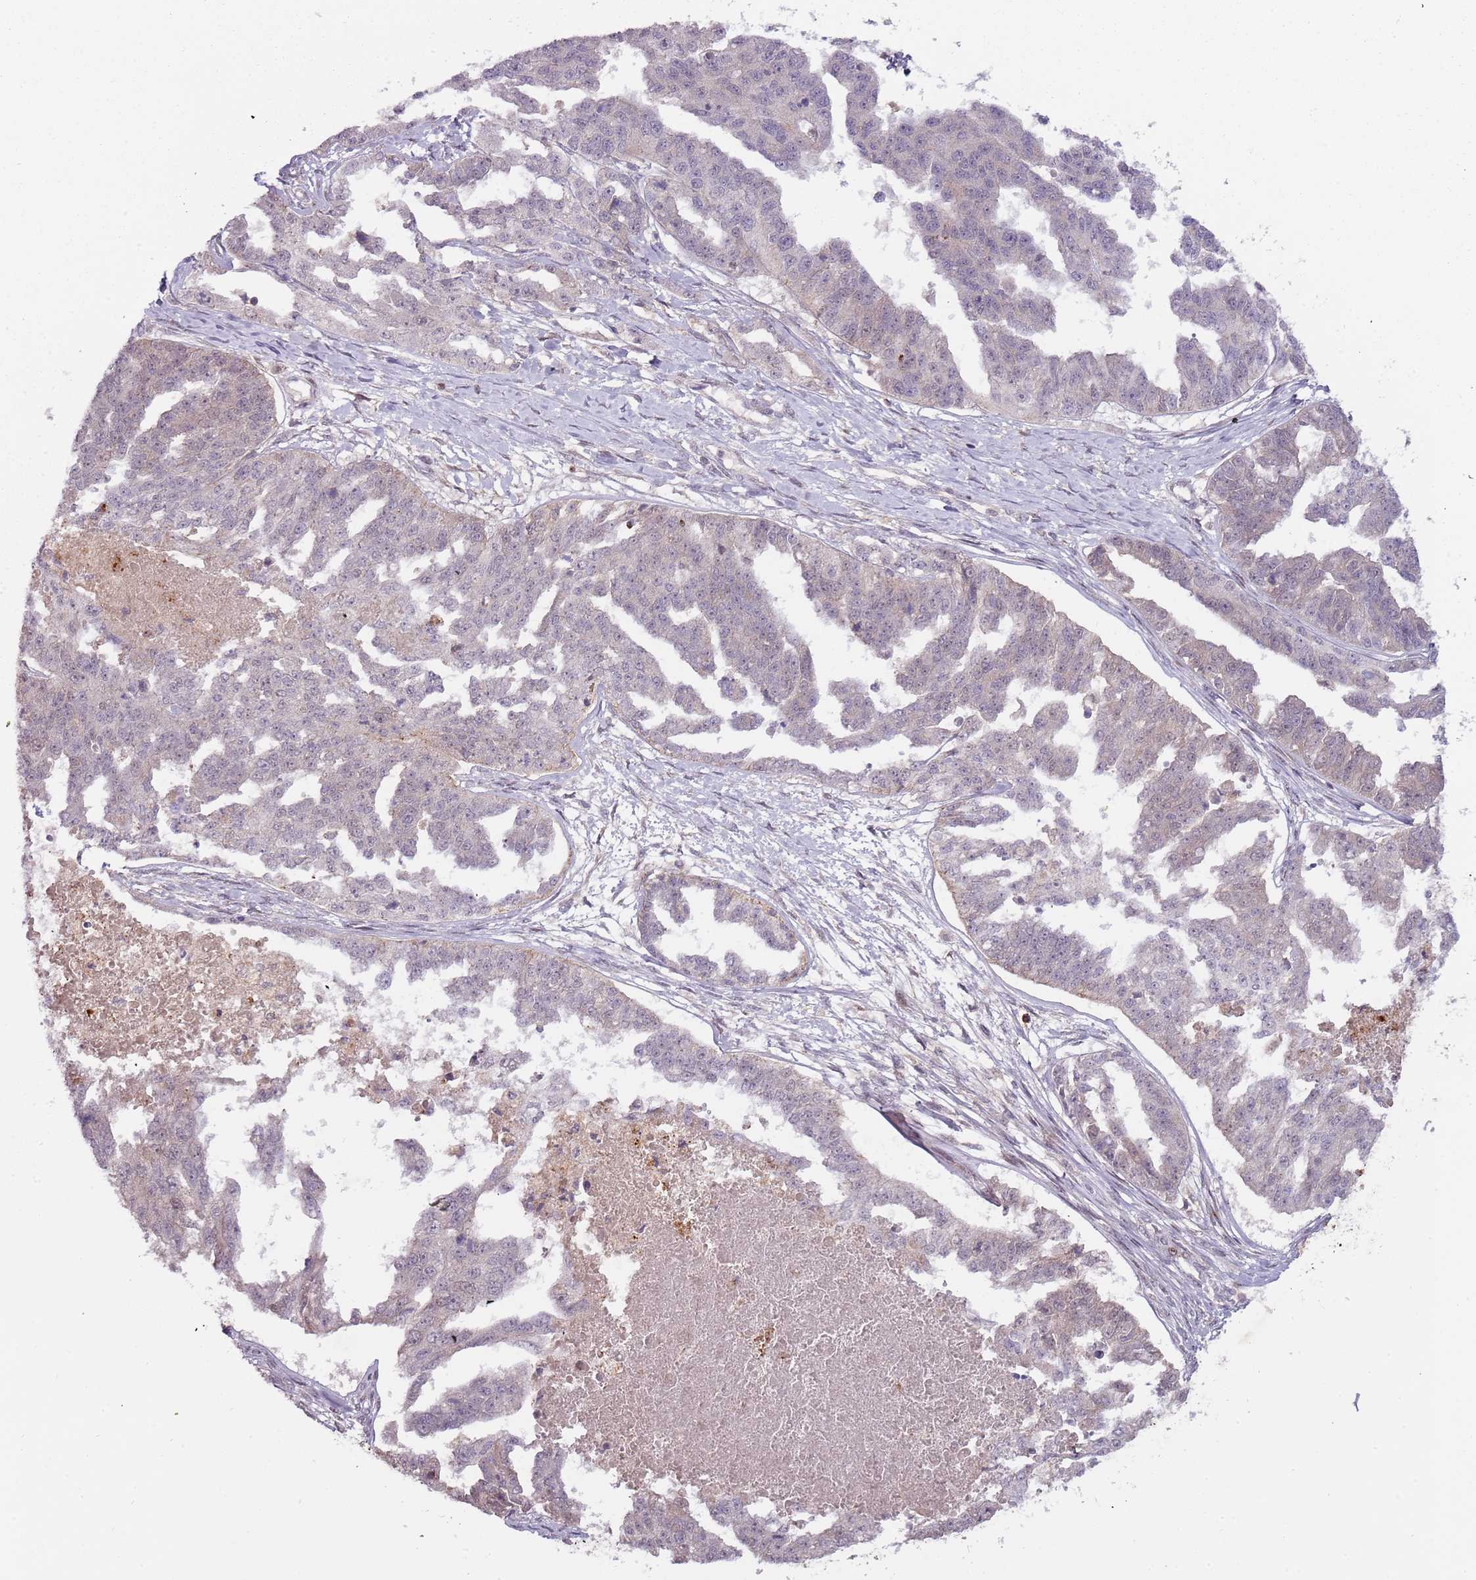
{"staining": {"intensity": "negative", "quantity": "none", "location": "none"}, "tissue": "ovarian cancer", "cell_type": "Tumor cells", "image_type": "cancer", "snomed": [{"axis": "morphology", "description": "Cystadenocarcinoma, serous, NOS"}, {"axis": "topography", "description": "Ovary"}], "caption": "The image displays no significant expression in tumor cells of ovarian cancer.", "gene": "ULK3", "patient": {"sex": "female", "age": 58}}